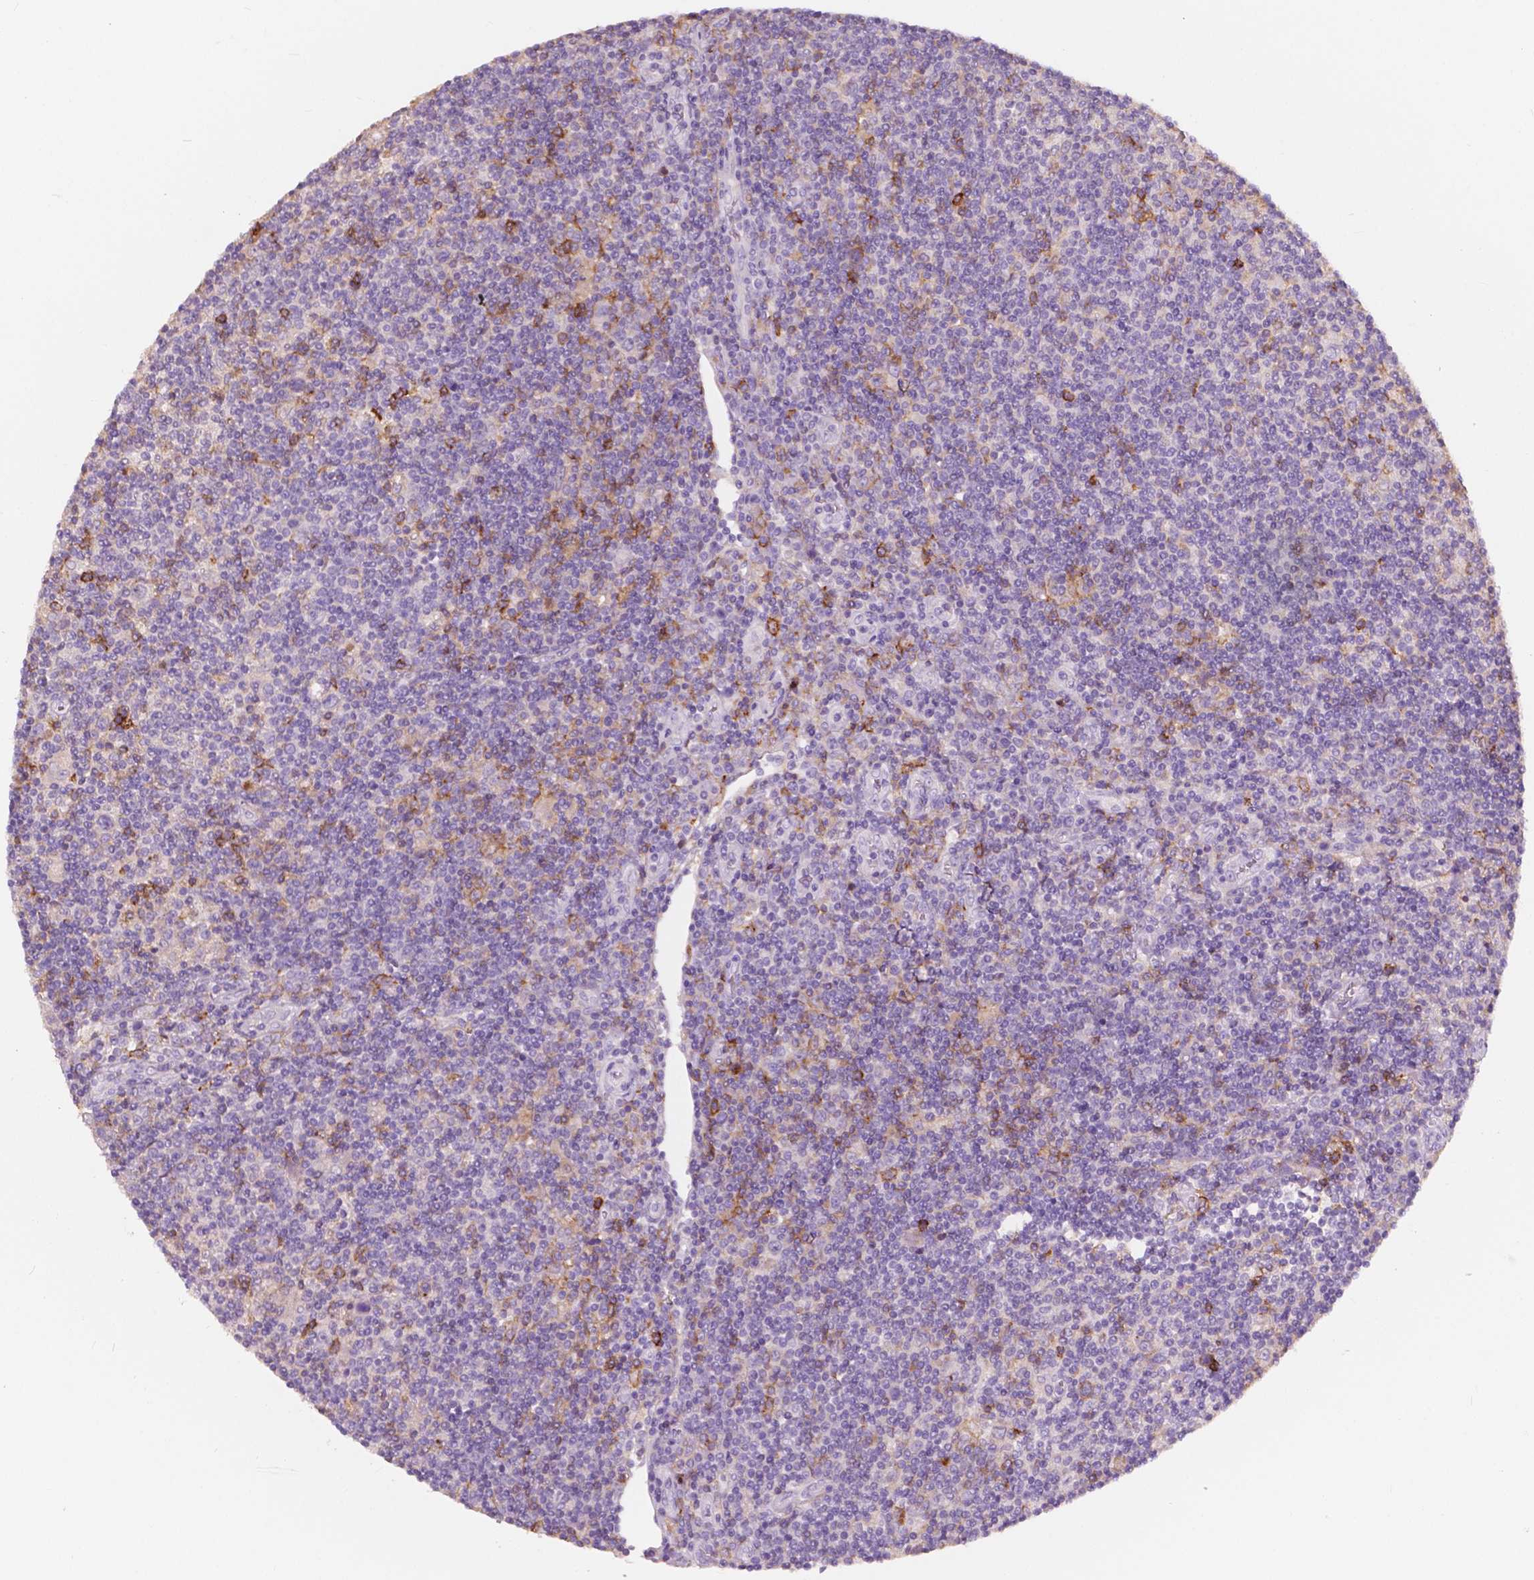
{"staining": {"intensity": "negative", "quantity": "none", "location": "none"}, "tissue": "lymphoma", "cell_type": "Tumor cells", "image_type": "cancer", "snomed": [{"axis": "morphology", "description": "Hodgkin's disease, NOS"}, {"axis": "topography", "description": "Lymph node"}], "caption": "Tumor cells show no significant positivity in lymphoma. (DAB immunohistochemistry (IHC) with hematoxylin counter stain).", "gene": "SEMA4A", "patient": {"sex": "male", "age": 40}}